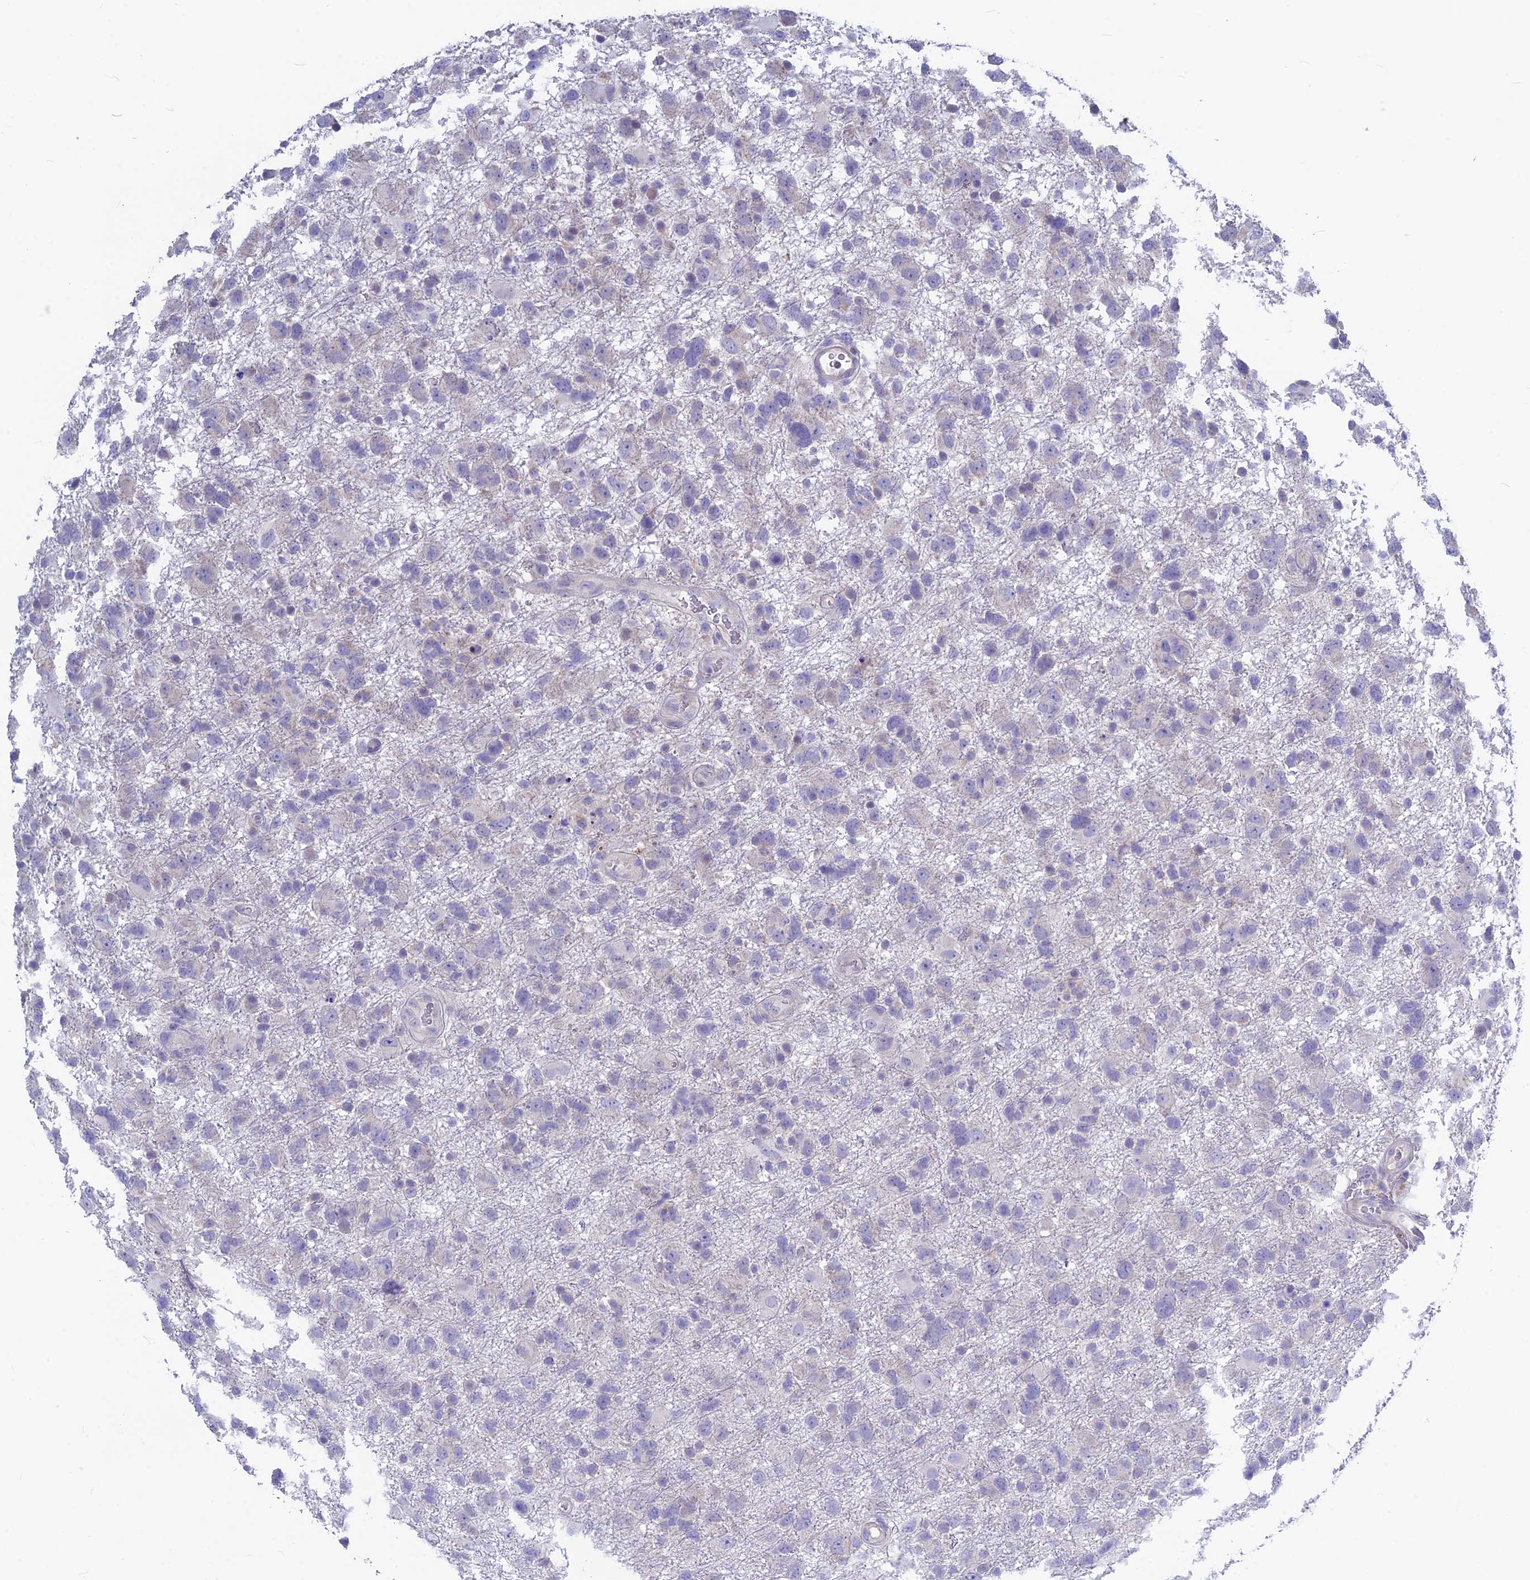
{"staining": {"intensity": "negative", "quantity": "none", "location": "none"}, "tissue": "glioma", "cell_type": "Tumor cells", "image_type": "cancer", "snomed": [{"axis": "morphology", "description": "Glioma, malignant, High grade"}, {"axis": "topography", "description": "Brain"}], "caption": "A micrograph of human malignant high-grade glioma is negative for staining in tumor cells.", "gene": "SNTN", "patient": {"sex": "male", "age": 61}}